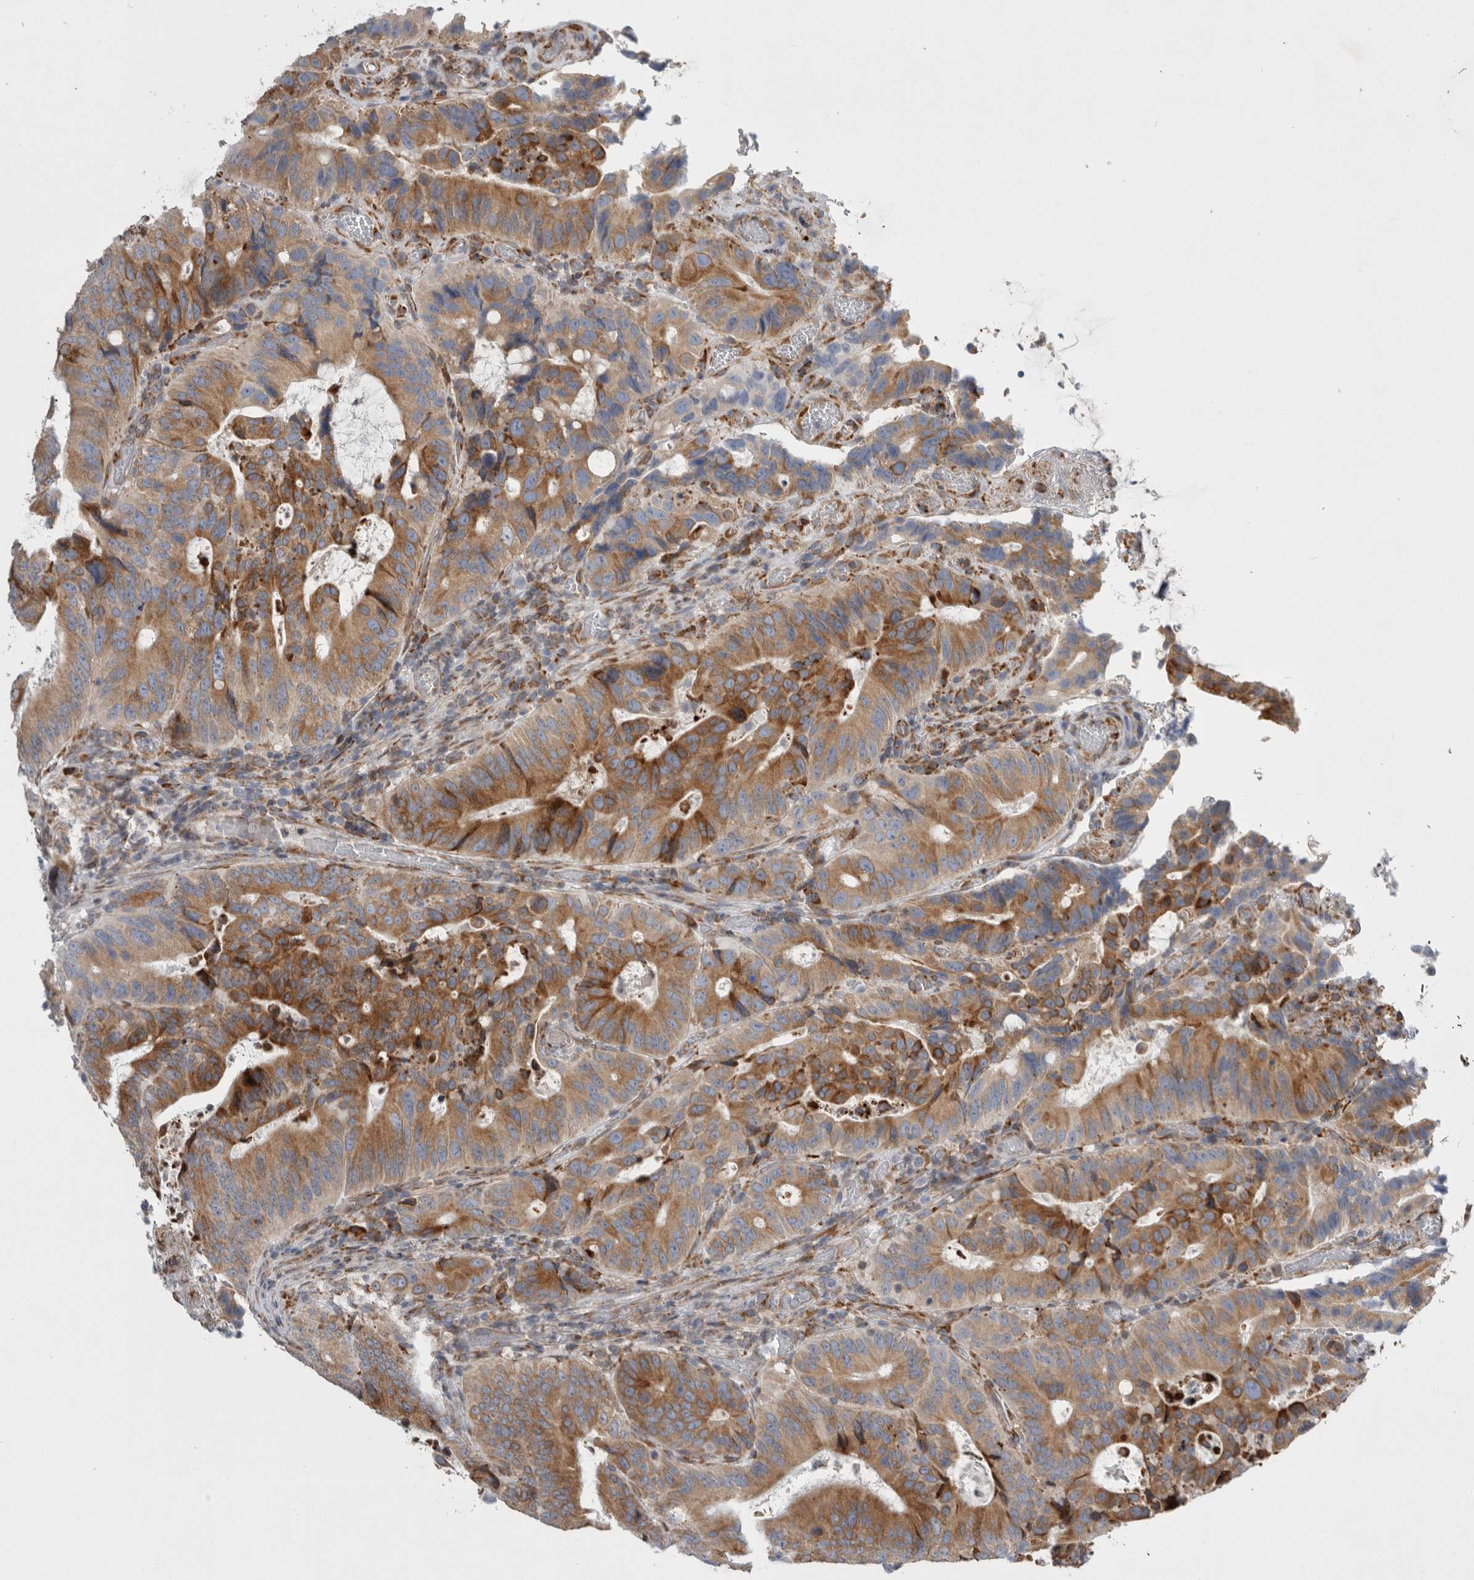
{"staining": {"intensity": "moderate", "quantity": ">75%", "location": "cytoplasmic/membranous"}, "tissue": "colorectal cancer", "cell_type": "Tumor cells", "image_type": "cancer", "snomed": [{"axis": "morphology", "description": "Adenocarcinoma, NOS"}, {"axis": "topography", "description": "Colon"}], "caption": "Colorectal cancer stained with DAB (3,3'-diaminobenzidine) immunohistochemistry shows medium levels of moderate cytoplasmic/membranous positivity in about >75% of tumor cells.", "gene": "GANAB", "patient": {"sex": "male", "age": 83}}